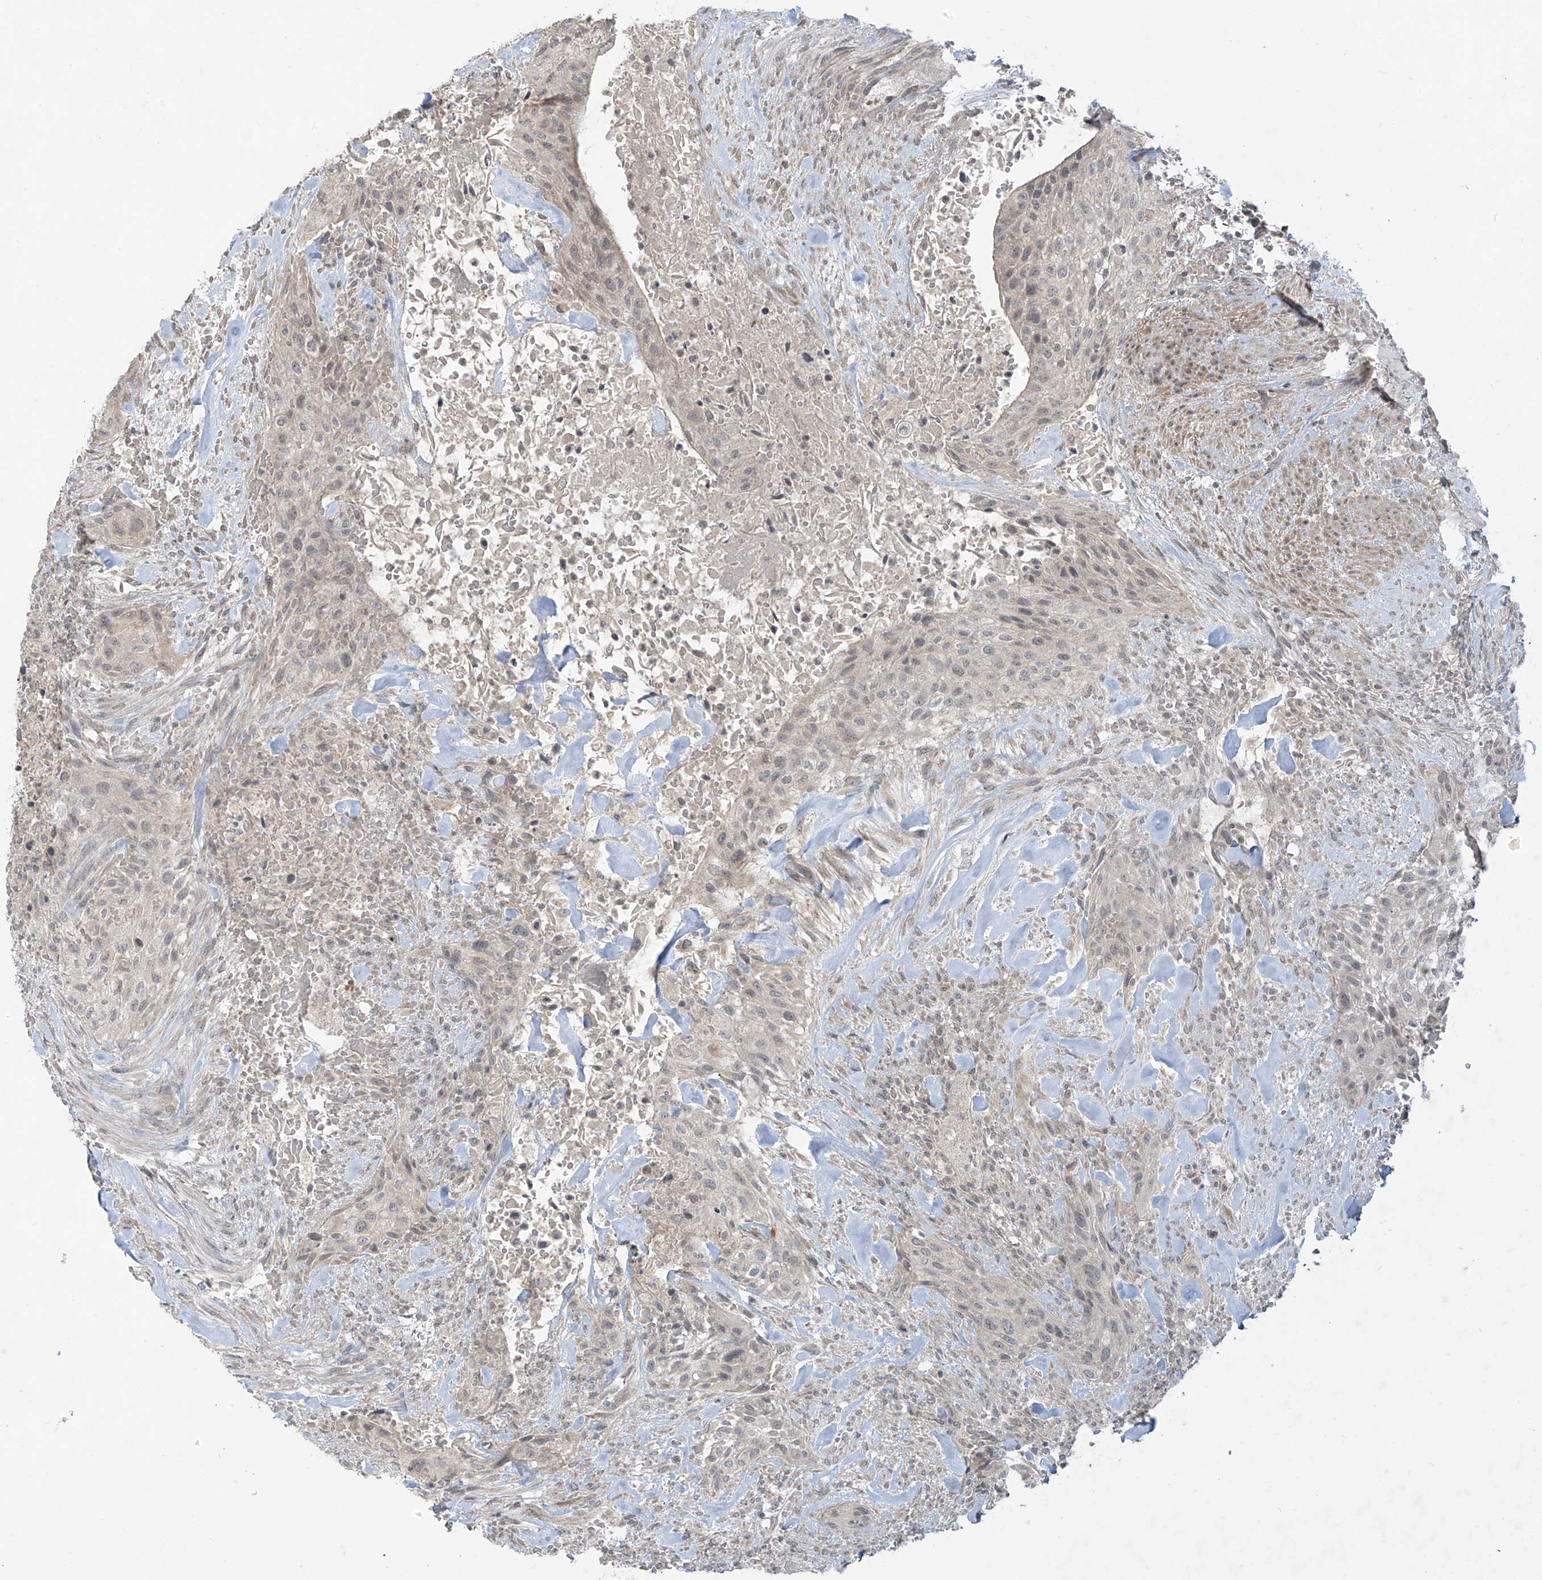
{"staining": {"intensity": "weak", "quantity": "<25%", "location": "cytoplasmic/membranous"}, "tissue": "urothelial cancer", "cell_type": "Tumor cells", "image_type": "cancer", "snomed": [{"axis": "morphology", "description": "Urothelial carcinoma, High grade"}, {"axis": "topography", "description": "Urinary bladder"}], "caption": "There is no significant expression in tumor cells of urothelial carcinoma (high-grade).", "gene": "DGKQ", "patient": {"sex": "male", "age": 35}}